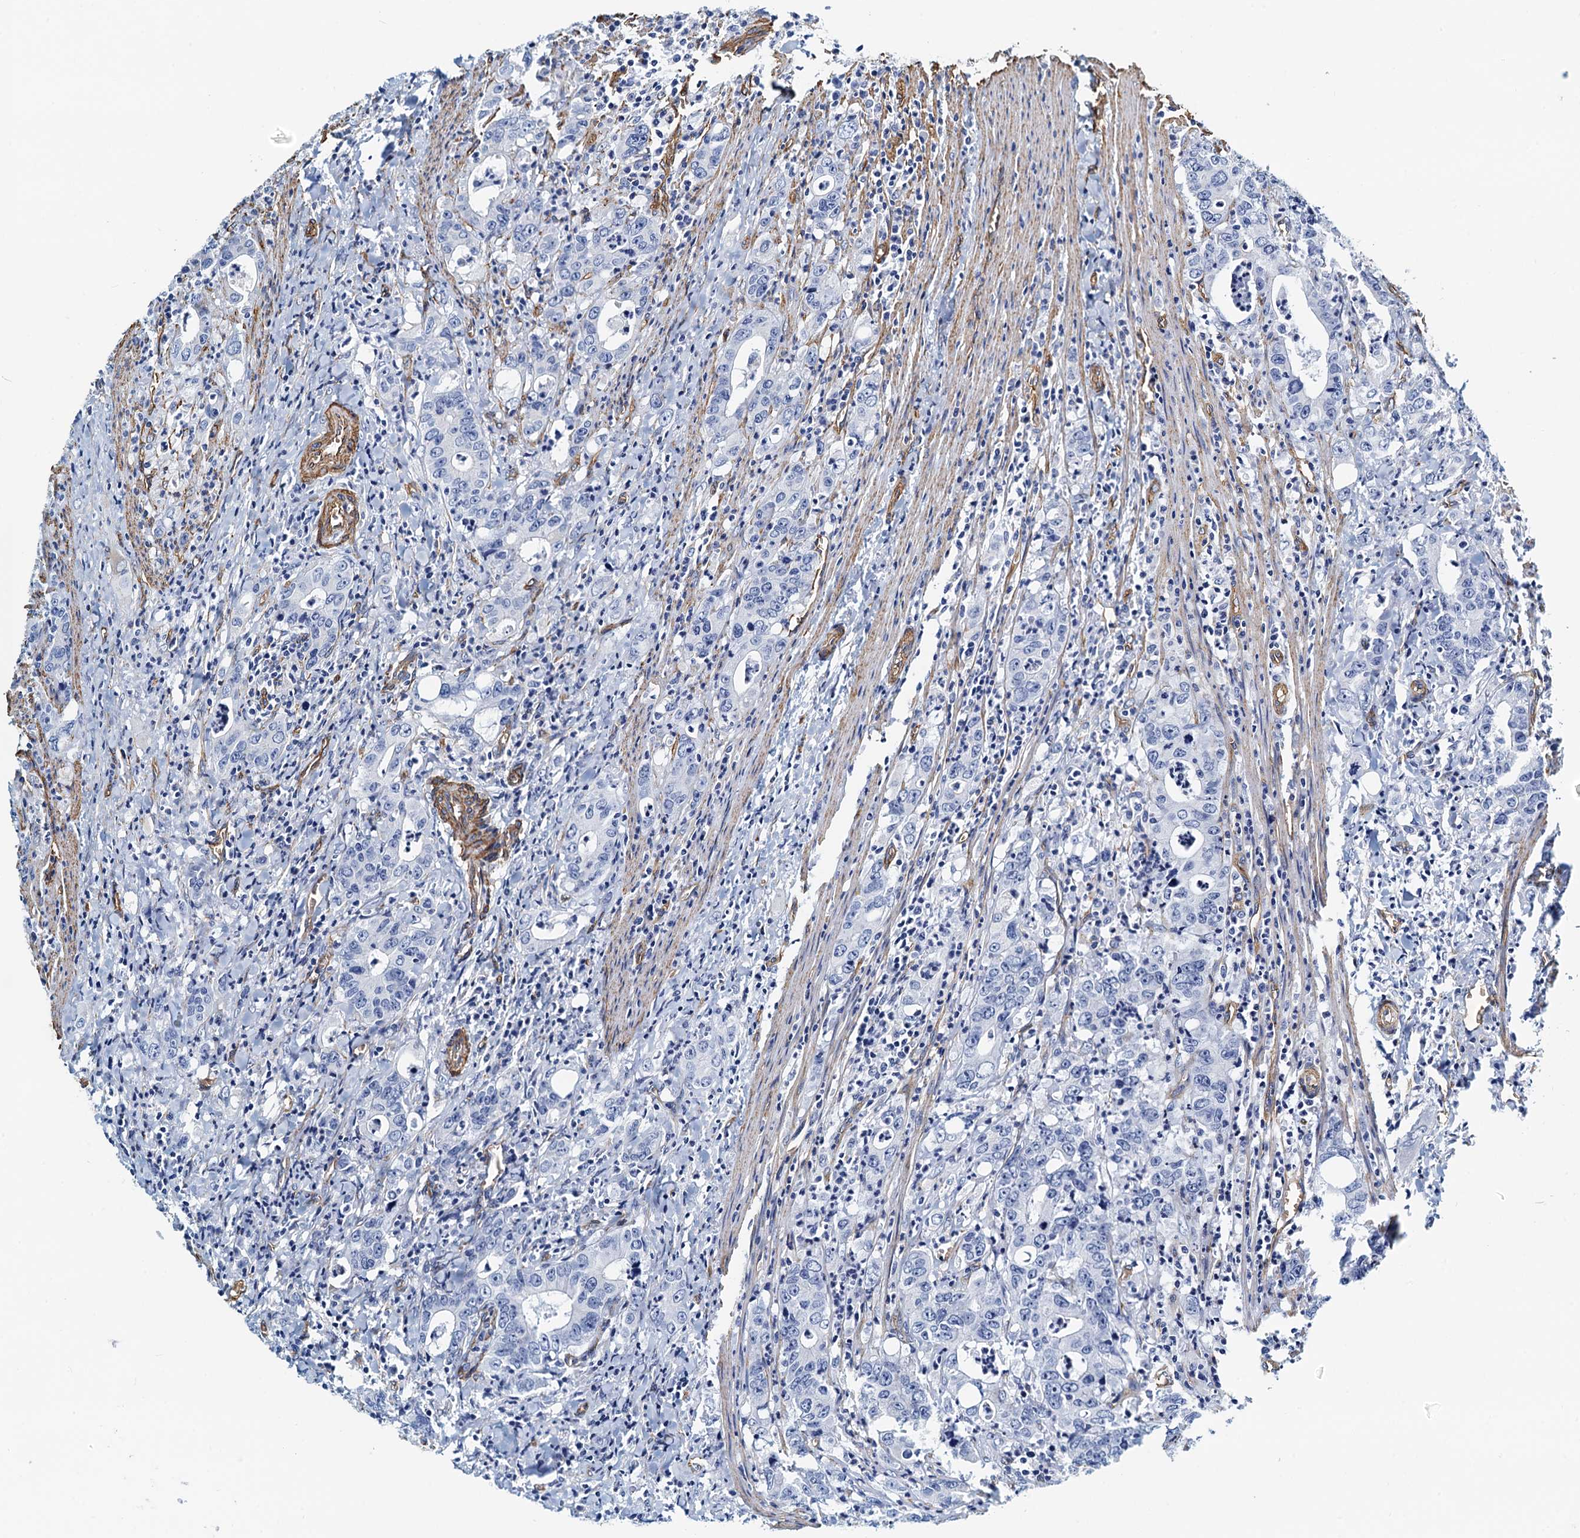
{"staining": {"intensity": "negative", "quantity": "none", "location": "none"}, "tissue": "colorectal cancer", "cell_type": "Tumor cells", "image_type": "cancer", "snomed": [{"axis": "morphology", "description": "Adenocarcinoma, NOS"}, {"axis": "topography", "description": "Colon"}], "caption": "Micrograph shows no significant protein staining in tumor cells of colorectal adenocarcinoma. (DAB (3,3'-diaminobenzidine) IHC, high magnification).", "gene": "DGKG", "patient": {"sex": "female", "age": 75}}